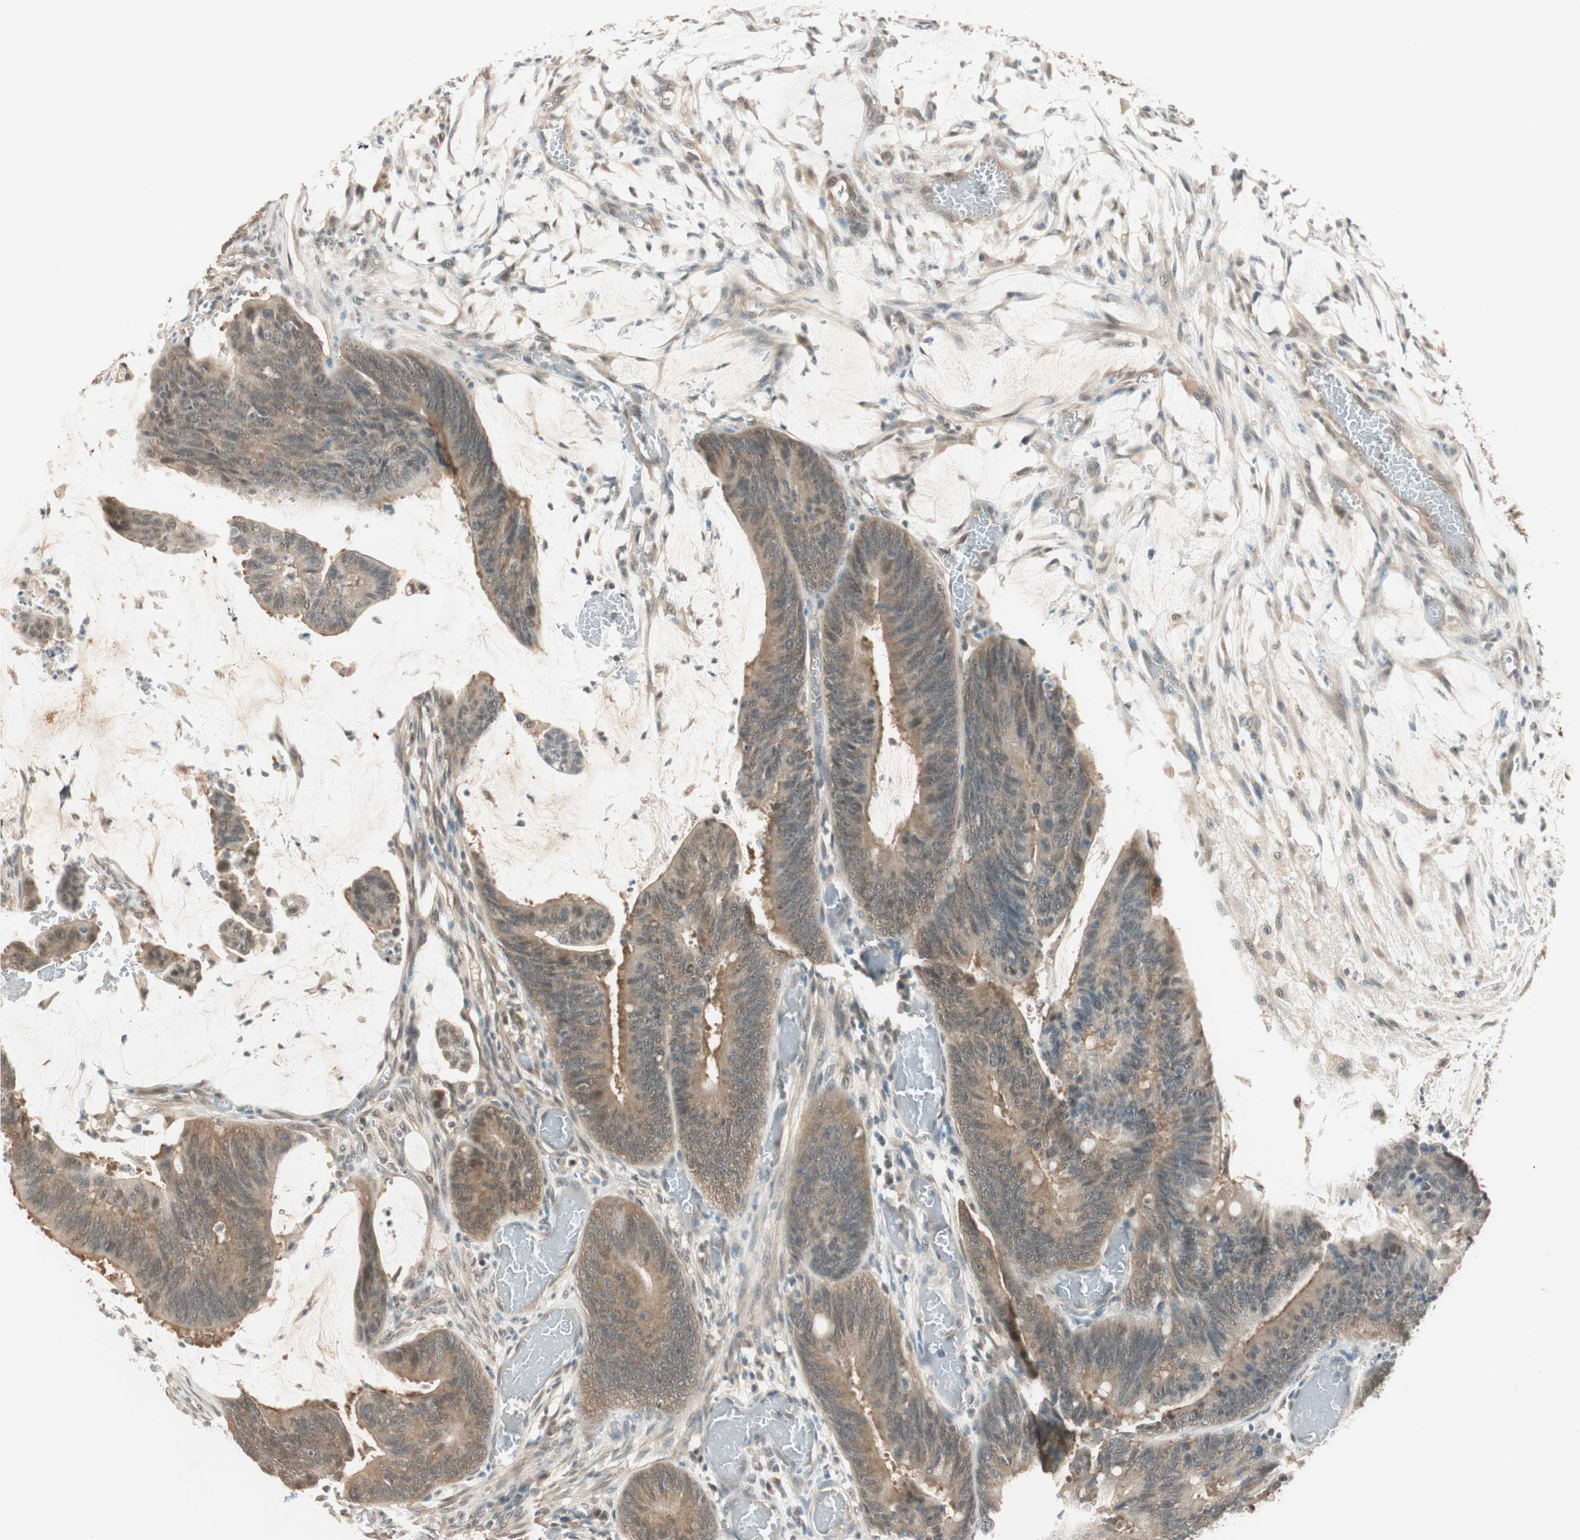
{"staining": {"intensity": "weak", "quantity": ">75%", "location": "cytoplasmic/membranous"}, "tissue": "colorectal cancer", "cell_type": "Tumor cells", "image_type": "cancer", "snomed": [{"axis": "morphology", "description": "Adenocarcinoma, NOS"}, {"axis": "topography", "description": "Rectum"}], "caption": "Colorectal adenocarcinoma tissue shows weak cytoplasmic/membranous positivity in approximately >75% of tumor cells (DAB = brown stain, brightfield microscopy at high magnification).", "gene": "USP5", "patient": {"sex": "female", "age": 66}}